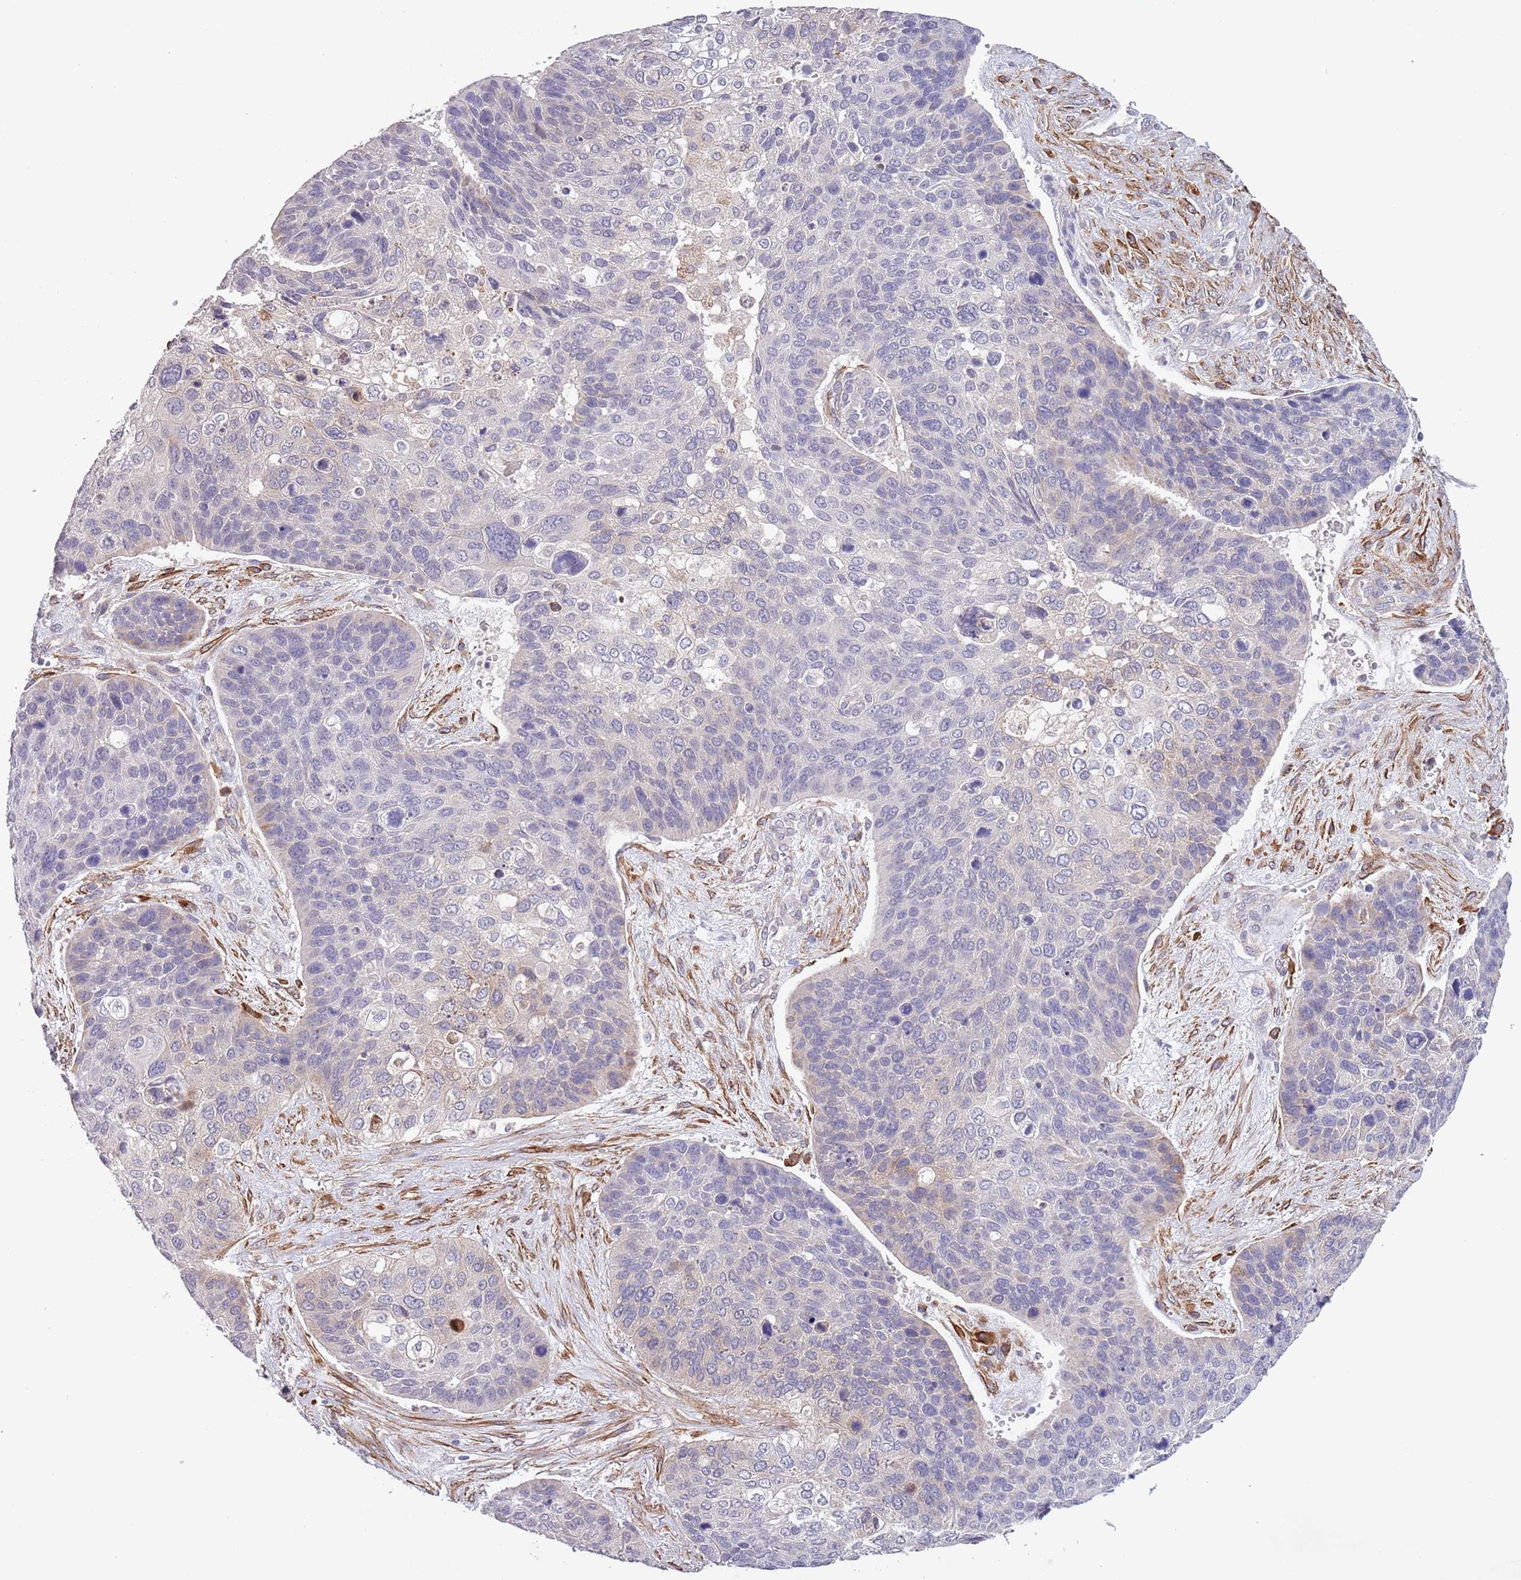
{"staining": {"intensity": "negative", "quantity": "none", "location": "none"}, "tissue": "skin cancer", "cell_type": "Tumor cells", "image_type": "cancer", "snomed": [{"axis": "morphology", "description": "Basal cell carcinoma"}, {"axis": "topography", "description": "Skin"}], "caption": "Immunohistochemistry (IHC) micrograph of human skin basal cell carcinoma stained for a protein (brown), which shows no staining in tumor cells. (DAB IHC visualized using brightfield microscopy, high magnification).", "gene": "ZNF658", "patient": {"sex": "female", "age": 74}}